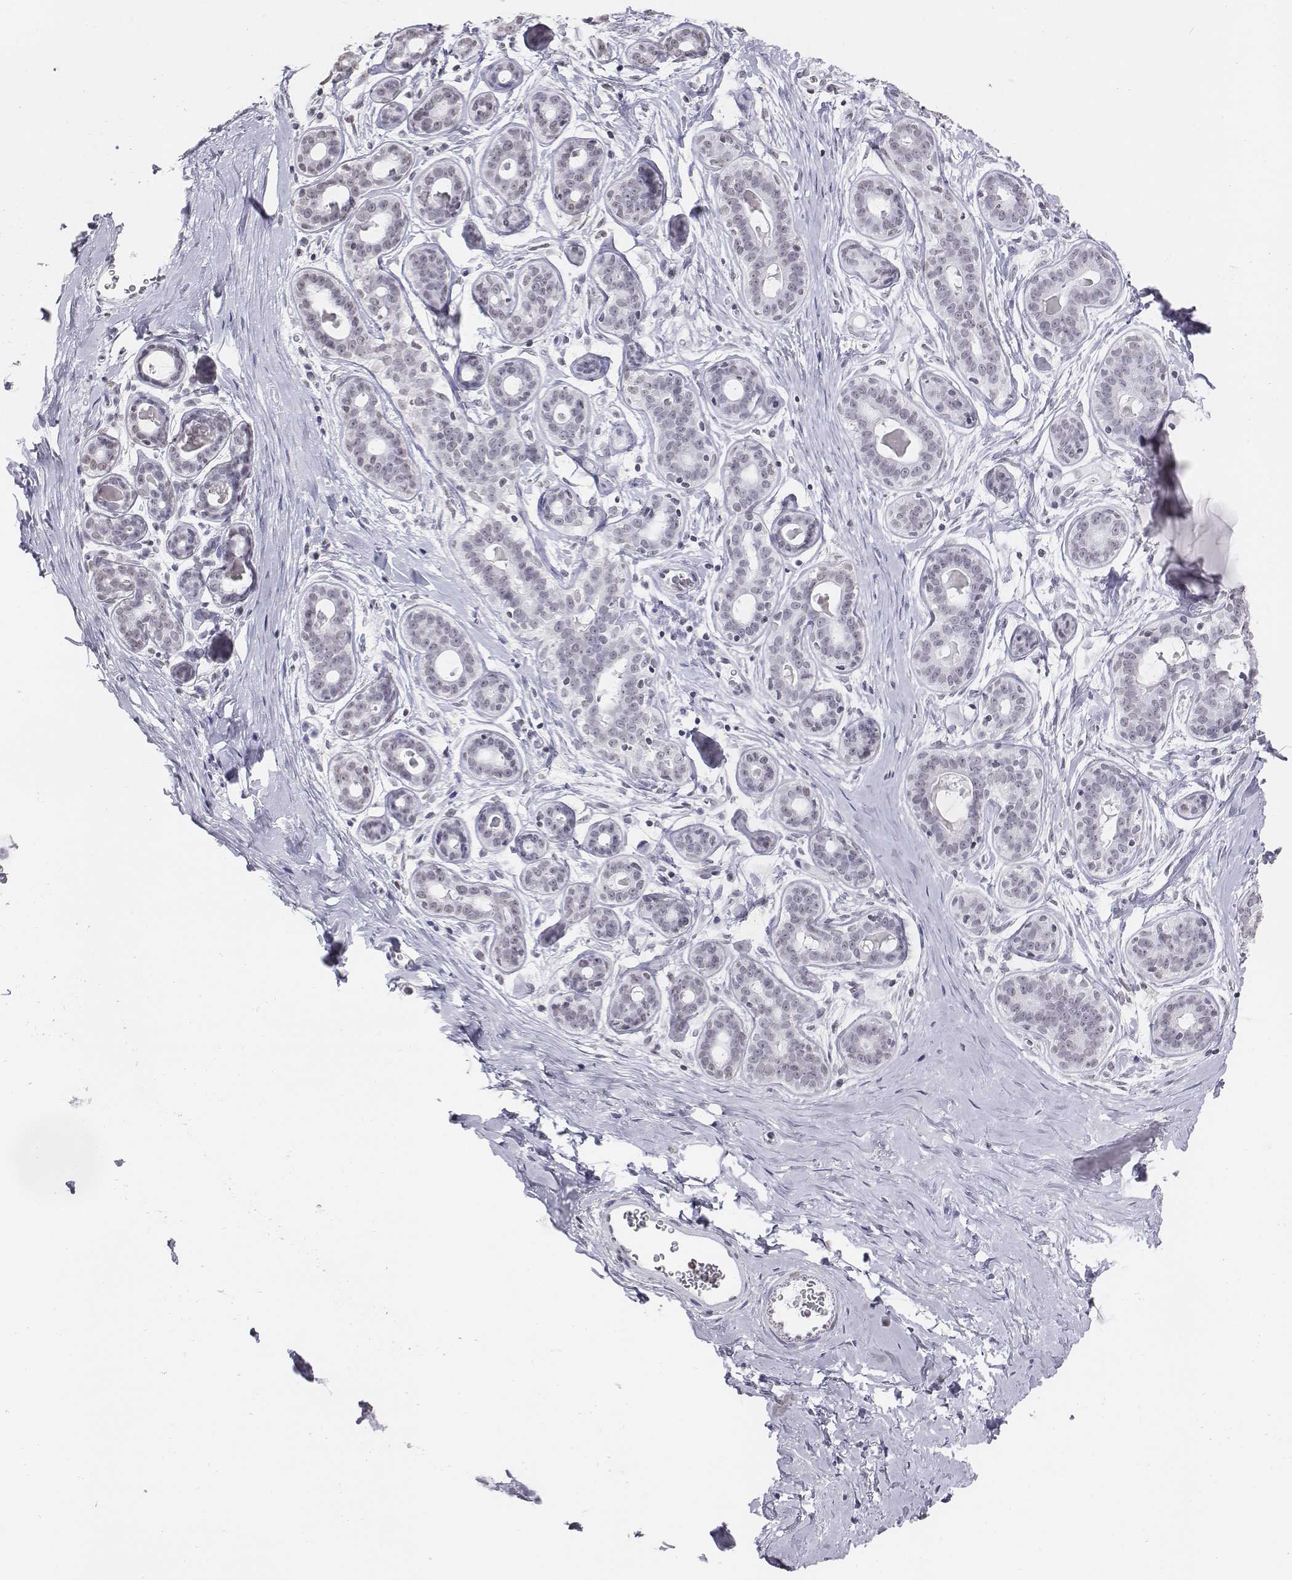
{"staining": {"intensity": "negative", "quantity": "none", "location": "none"}, "tissue": "breast", "cell_type": "Adipocytes", "image_type": "normal", "snomed": [{"axis": "morphology", "description": "Normal tissue, NOS"}, {"axis": "topography", "description": "Skin"}, {"axis": "topography", "description": "Breast"}], "caption": "Human breast stained for a protein using immunohistochemistry (IHC) reveals no expression in adipocytes.", "gene": "BARHL1", "patient": {"sex": "female", "age": 43}}